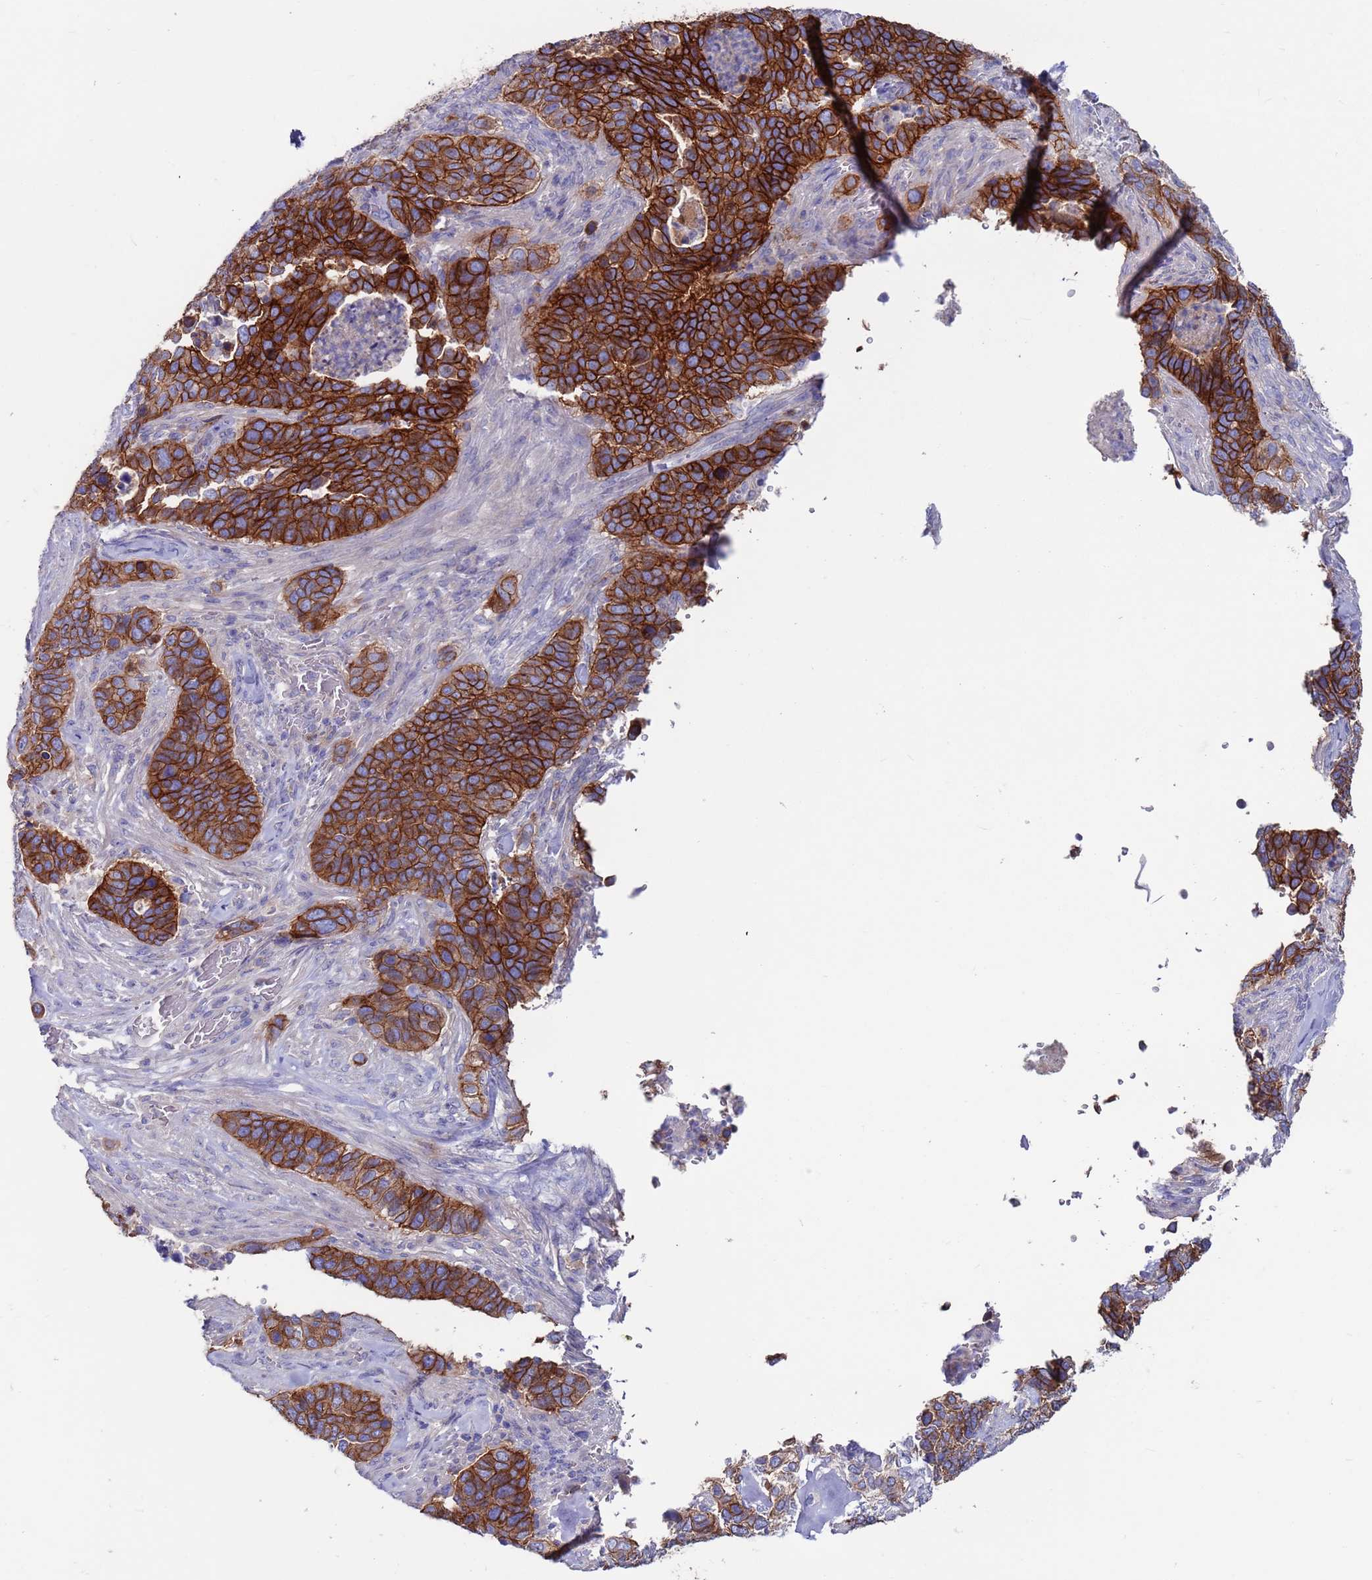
{"staining": {"intensity": "strong", "quantity": ">75%", "location": "cytoplasmic/membranous"}, "tissue": "cervical cancer", "cell_type": "Tumor cells", "image_type": "cancer", "snomed": [{"axis": "morphology", "description": "Squamous cell carcinoma, NOS"}, {"axis": "topography", "description": "Cervix"}], "caption": "This histopathology image displays immunohistochemistry (IHC) staining of cervical cancer, with high strong cytoplasmic/membranous positivity in approximately >75% of tumor cells.", "gene": "KRTCAP3", "patient": {"sex": "female", "age": 38}}